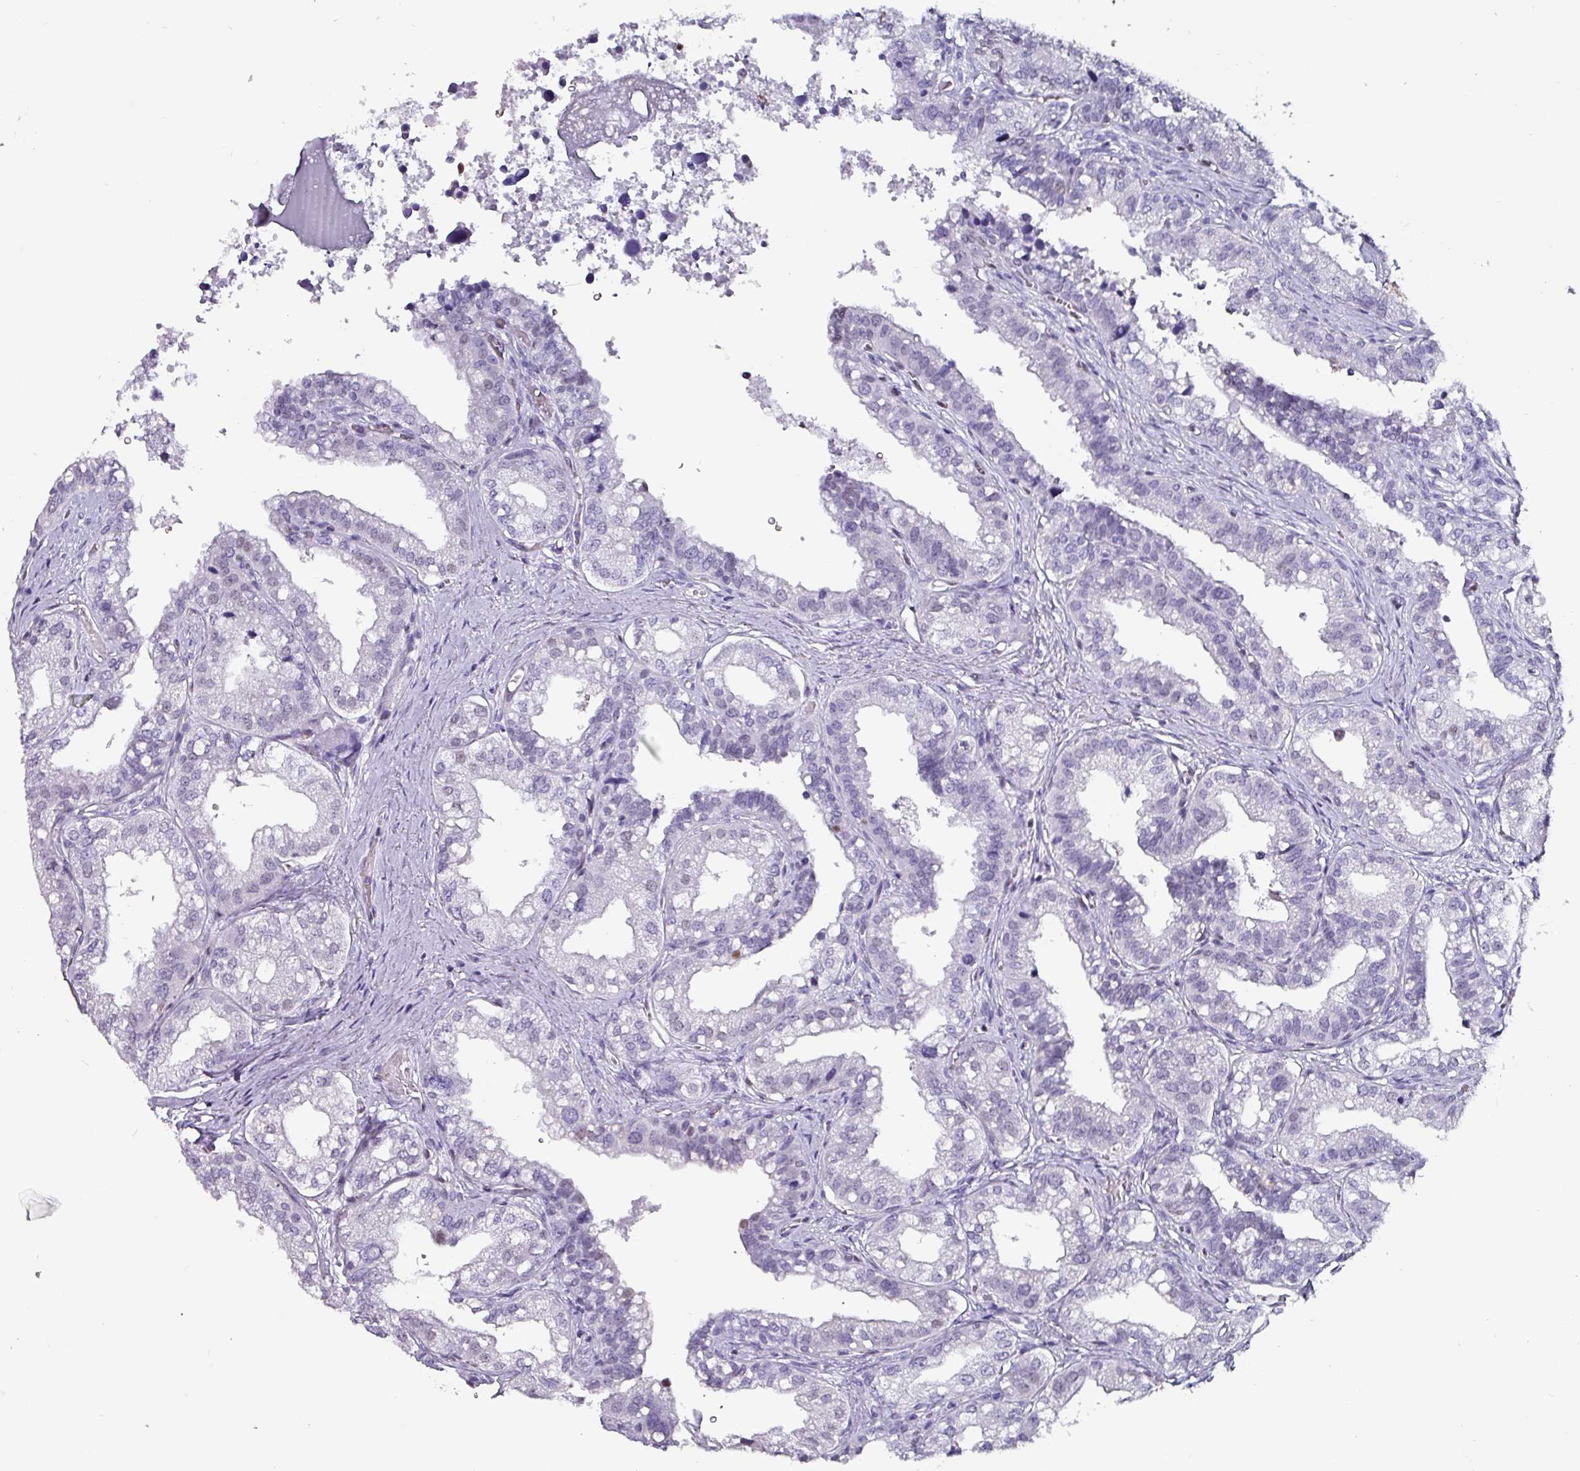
{"staining": {"intensity": "negative", "quantity": "none", "location": "none"}, "tissue": "seminal vesicle", "cell_type": "Glandular cells", "image_type": "normal", "snomed": [{"axis": "morphology", "description": "Normal tissue, NOS"}, {"axis": "topography", "description": "Seminal veicle"}, {"axis": "topography", "description": "Peripheral nerve tissue"}], "caption": "IHC photomicrograph of benign seminal vesicle stained for a protein (brown), which reveals no staining in glandular cells.", "gene": "ZNF816", "patient": {"sex": "male", "age": 60}}